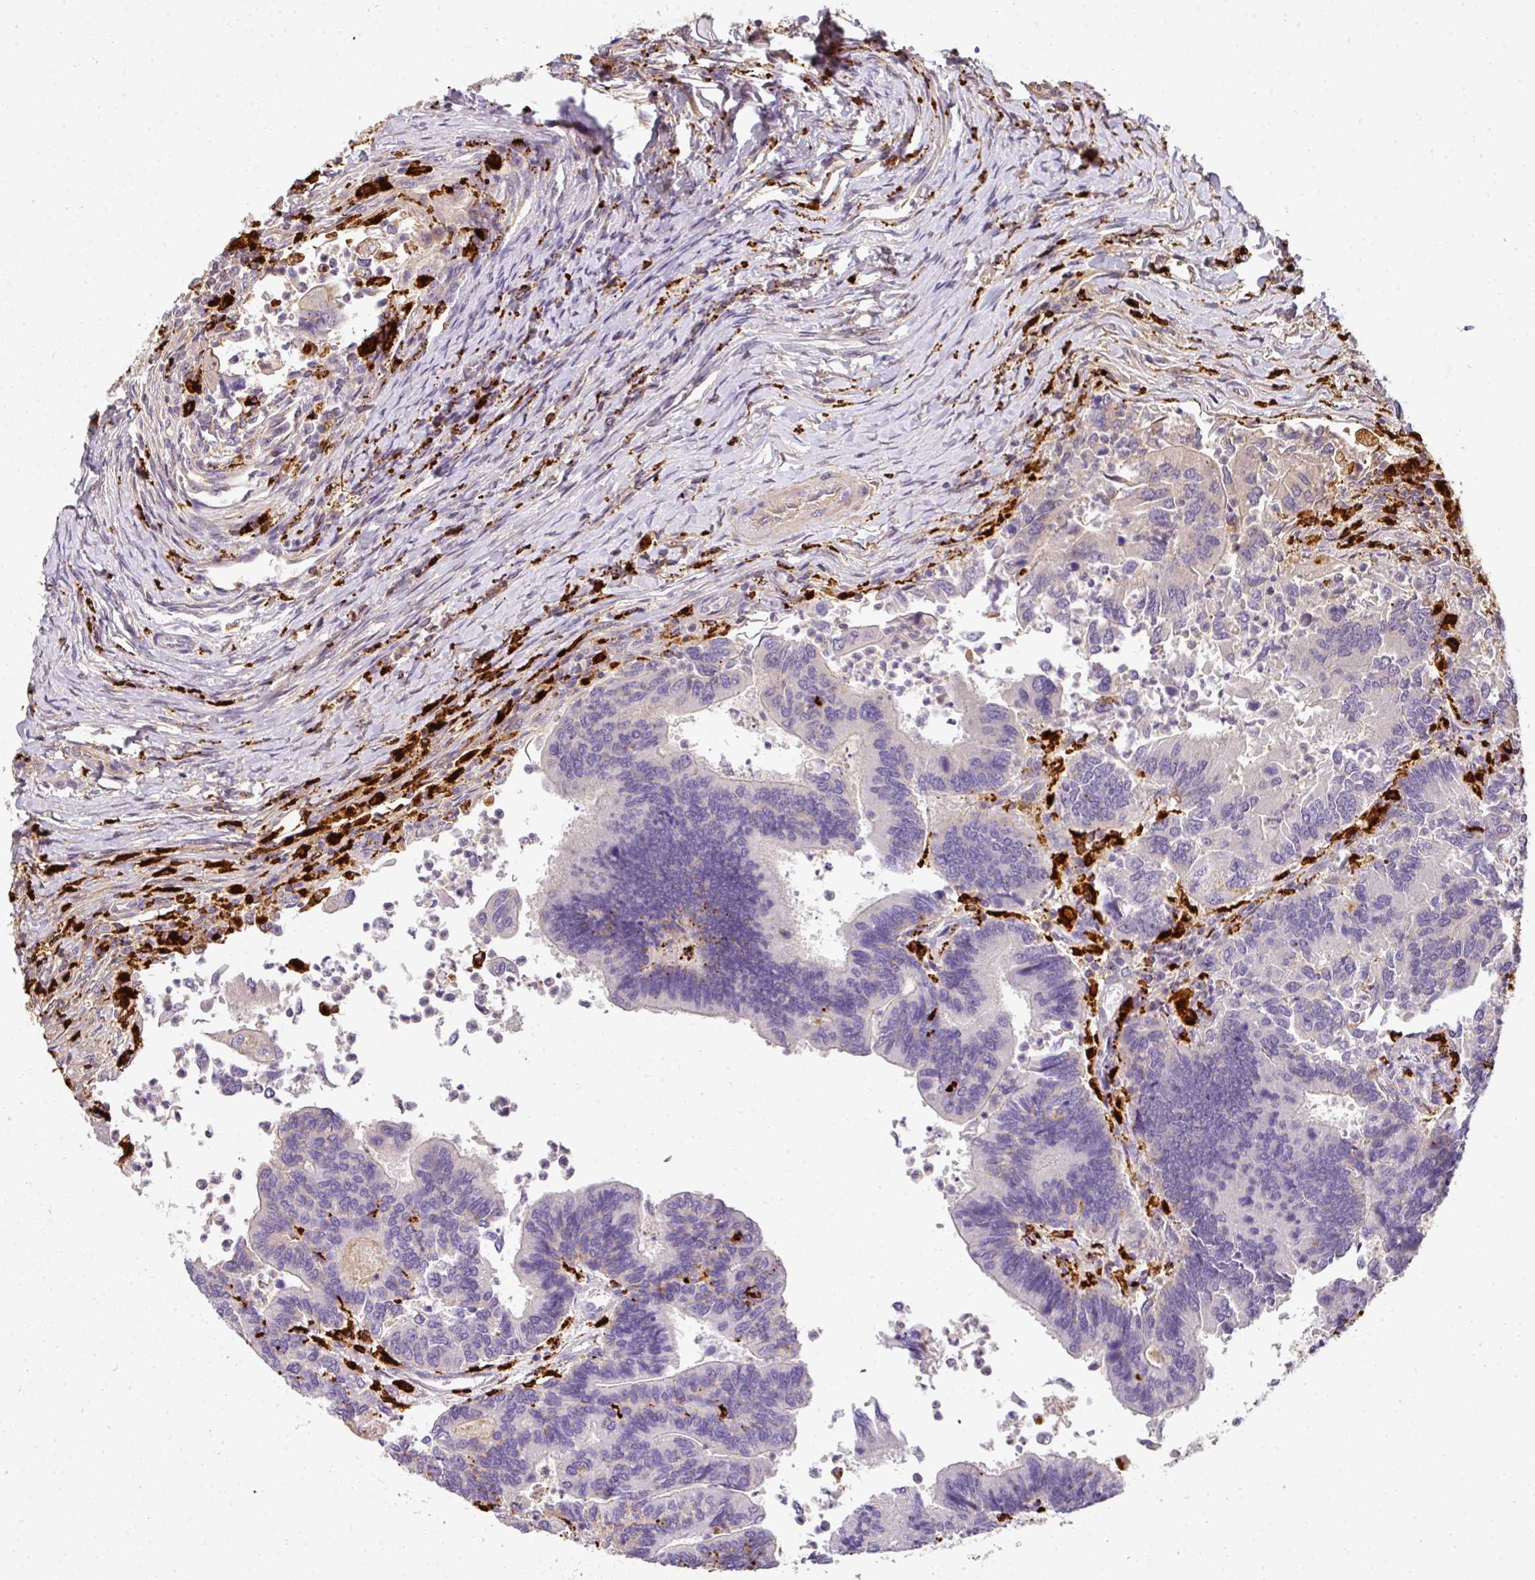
{"staining": {"intensity": "negative", "quantity": "none", "location": "none"}, "tissue": "colorectal cancer", "cell_type": "Tumor cells", "image_type": "cancer", "snomed": [{"axis": "morphology", "description": "Adenocarcinoma, NOS"}, {"axis": "topography", "description": "Colon"}], "caption": "An IHC histopathology image of colorectal adenocarcinoma is shown. There is no staining in tumor cells of colorectal adenocarcinoma.", "gene": "MMACHC", "patient": {"sex": "female", "age": 67}}